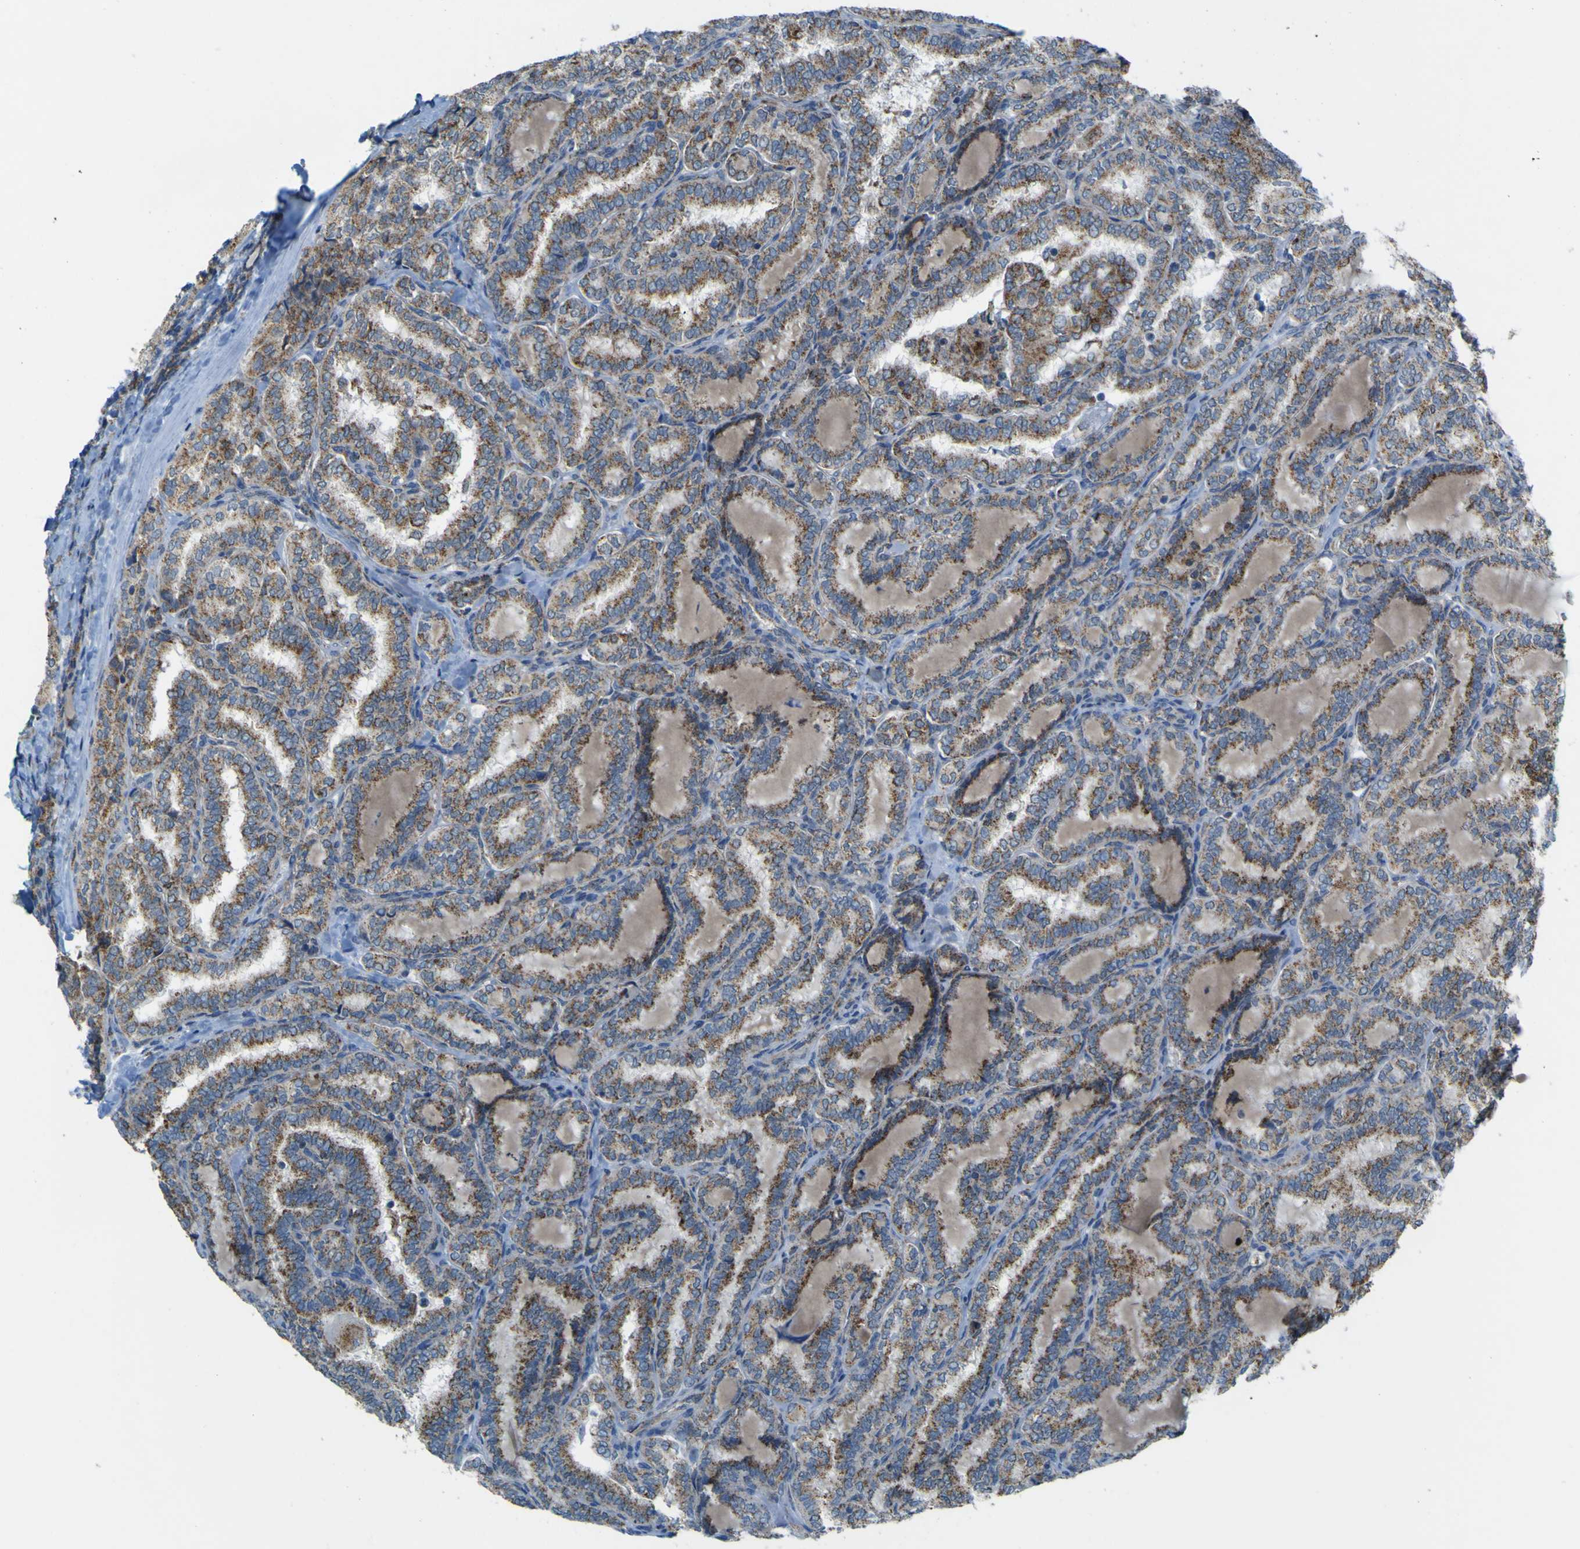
{"staining": {"intensity": "moderate", "quantity": ">75%", "location": "cytoplasmic/membranous"}, "tissue": "thyroid cancer", "cell_type": "Tumor cells", "image_type": "cancer", "snomed": [{"axis": "morphology", "description": "Normal tissue, NOS"}, {"axis": "morphology", "description": "Papillary adenocarcinoma, NOS"}, {"axis": "topography", "description": "Thyroid gland"}], "caption": "High-magnification brightfield microscopy of thyroid cancer (papillary adenocarcinoma) stained with DAB (brown) and counterstained with hematoxylin (blue). tumor cells exhibit moderate cytoplasmic/membranous staining is appreciated in about>75% of cells.", "gene": "ACBD5", "patient": {"sex": "female", "age": 30}}